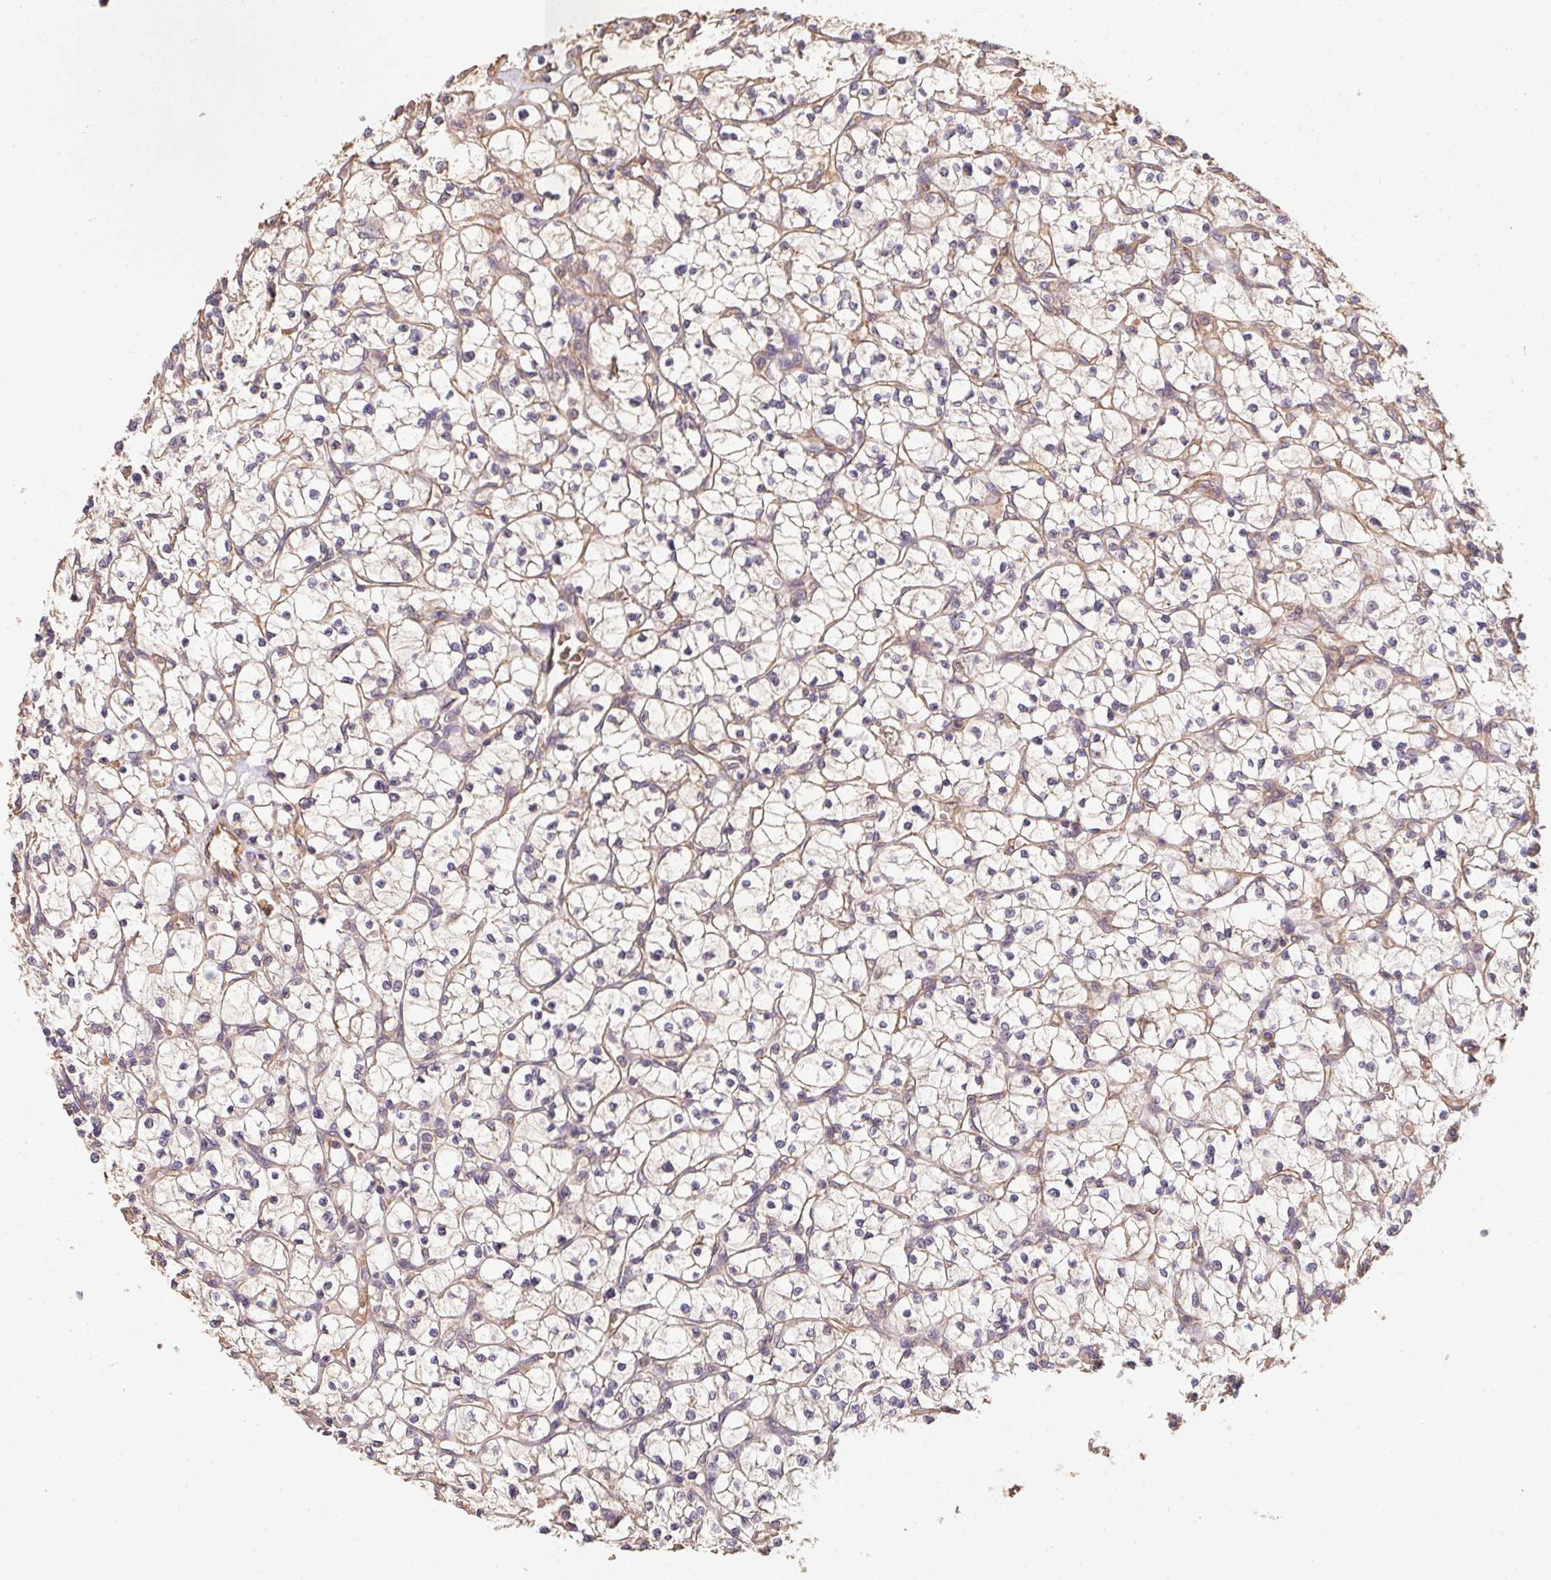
{"staining": {"intensity": "negative", "quantity": "none", "location": "none"}, "tissue": "renal cancer", "cell_type": "Tumor cells", "image_type": "cancer", "snomed": [{"axis": "morphology", "description": "Adenocarcinoma, NOS"}, {"axis": "topography", "description": "Kidney"}], "caption": "Immunohistochemistry histopathology image of neoplastic tissue: renal cancer (adenocarcinoma) stained with DAB (3,3'-diaminobenzidine) shows no significant protein positivity in tumor cells.", "gene": "TBKBP1", "patient": {"sex": "female", "age": 64}}